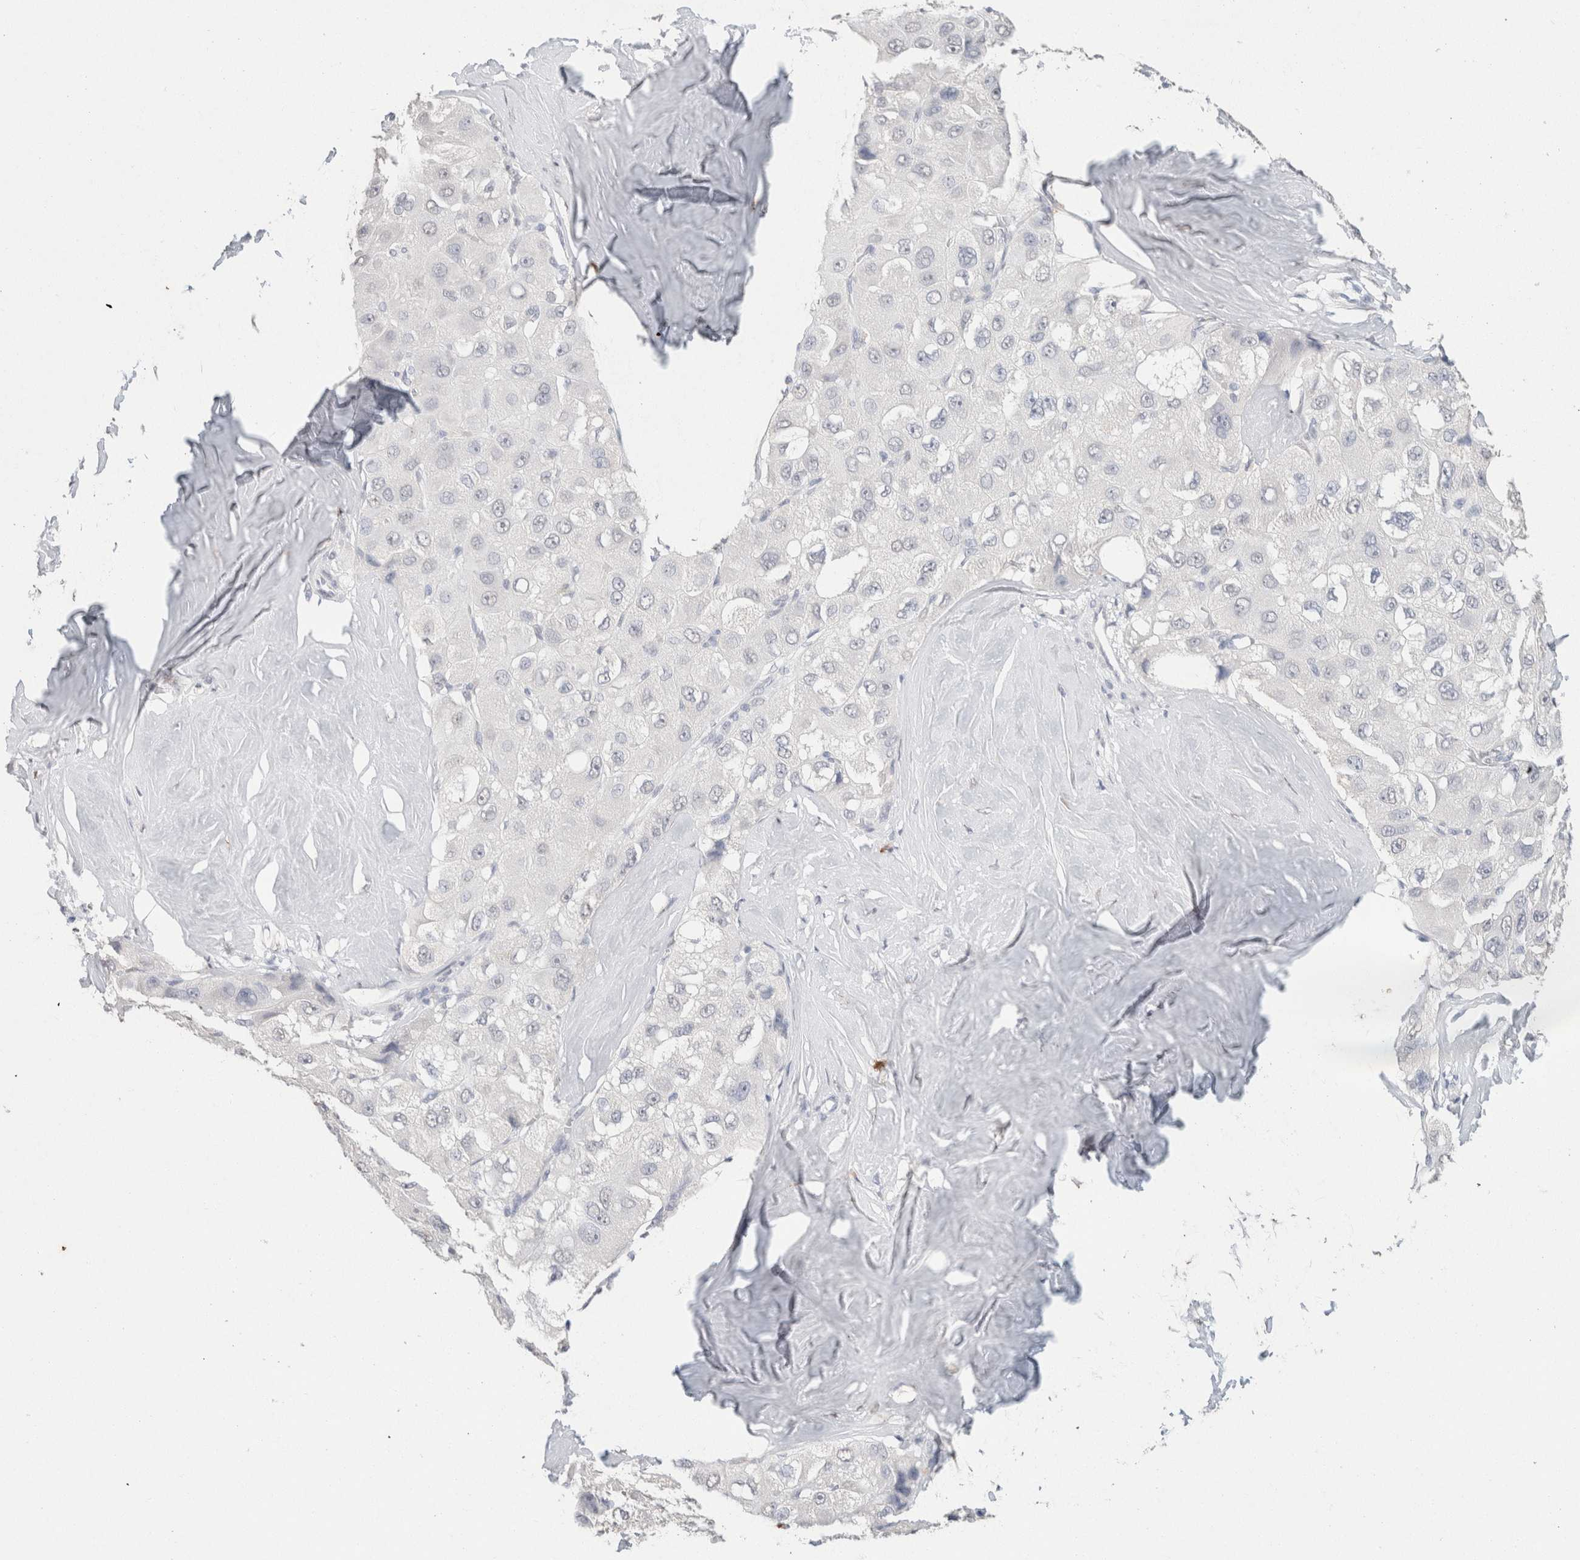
{"staining": {"intensity": "negative", "quantity": "none", "location": "none"}, "tissue": "liver cancer", "cell_type": "Tumor cells", "image_type": "cancer", "snomed": [{"axis": "morphology", "description": "Carcinoma, Hepatocellular, NOS"}, {"axis": "topography", "description": "Liver"}], "caption": "High power microscopy image of an IHC photomicrograph of liver cancer (hepatocellular carcinoma), revealing no significant positivity in tumor cells.", "gene": "CD80", "patient": {"sex": "male", "age": 80}}